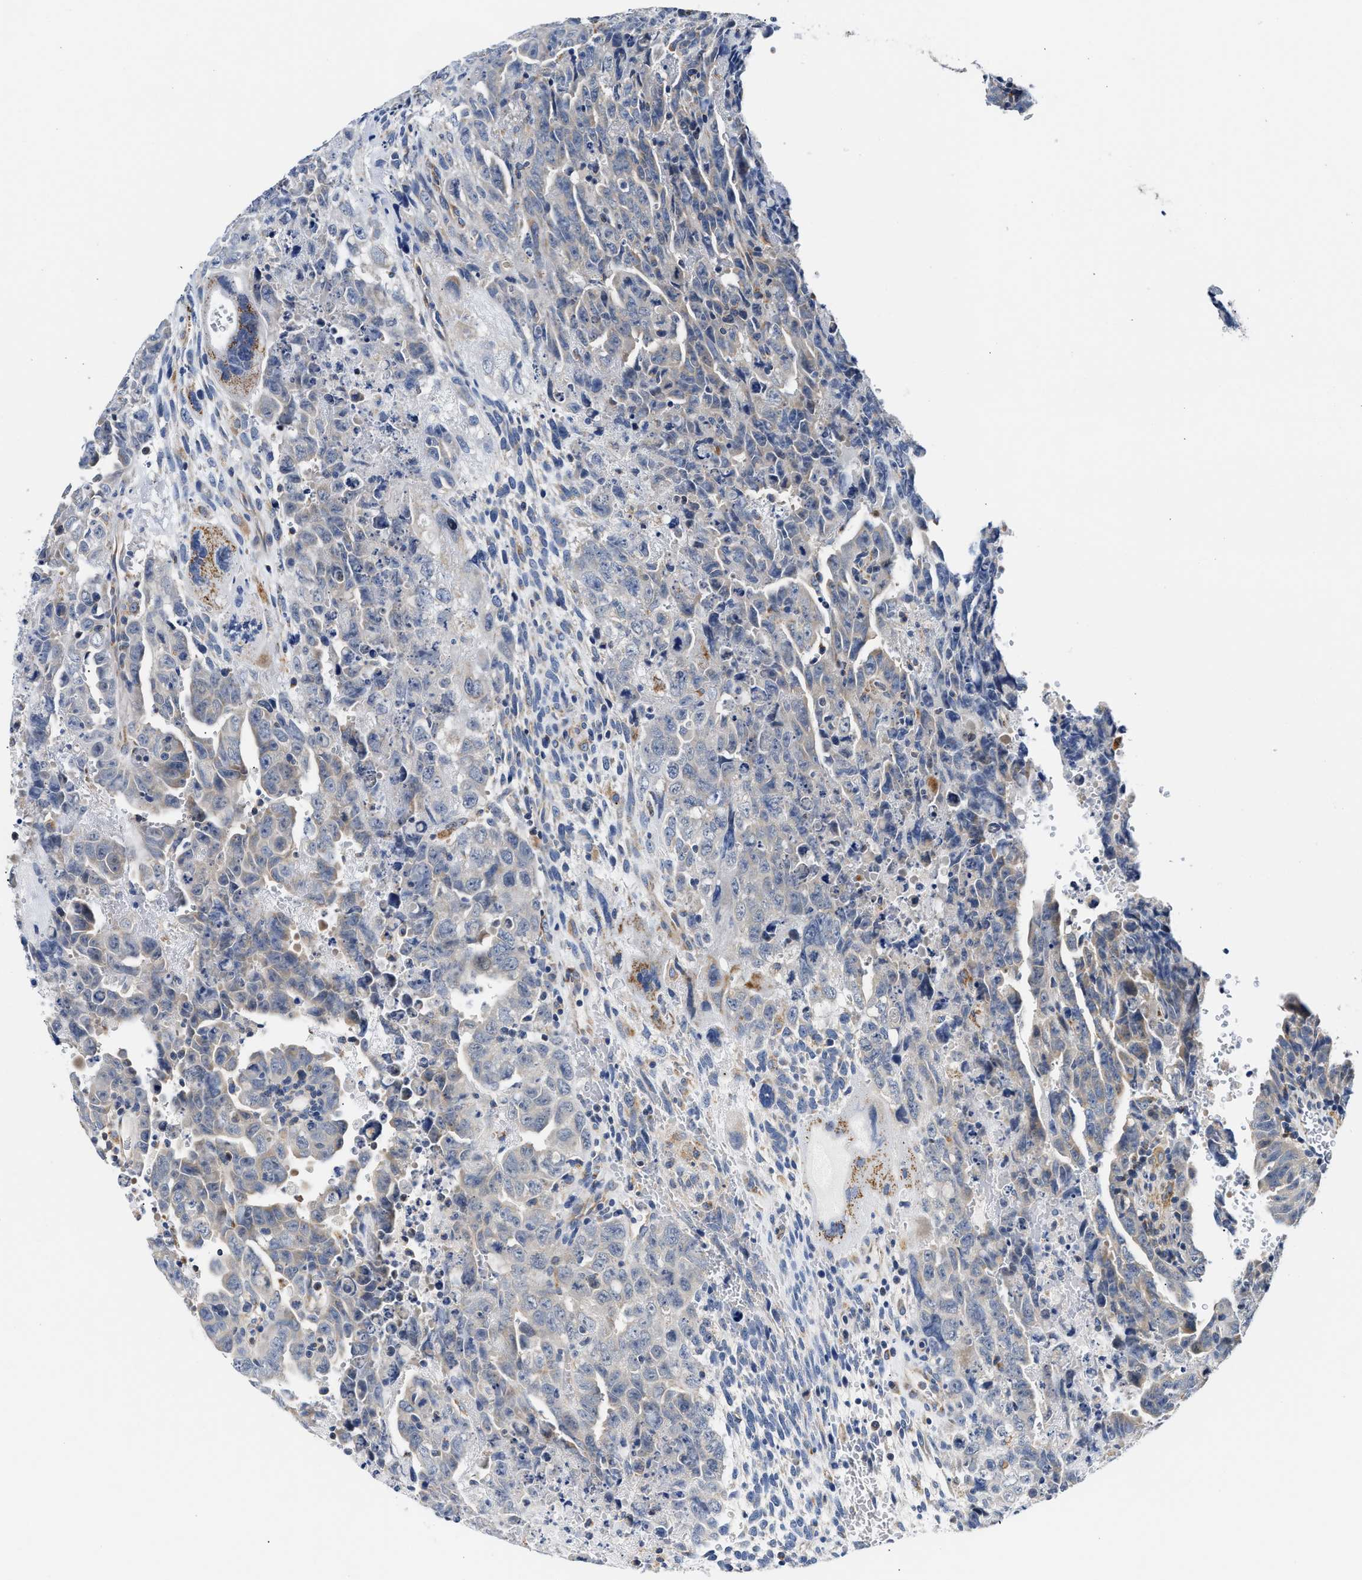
{"staining": {"intensity": "weak", "quantity": "<25%", "location": "cytoplasmic/membranous"}, "tissue": "testis cancer", "cell_type": "Tumor cells", "image_type": "cancer", "snomed": [{"axis": "morphology", "description": "Carcinoma, Embryonal, NOS"}, {"axis": "topography", "description": "Testis"}], "caption": "This photomicrograph is of testis cancer (embryonal carcinoma) stained with IHC to label a protein in brown with the nuclei are counter-stained blue. There is no staining in tumor cells.", "gene": "ACADVL", "patient": {"sex": "male", "age": 28}}